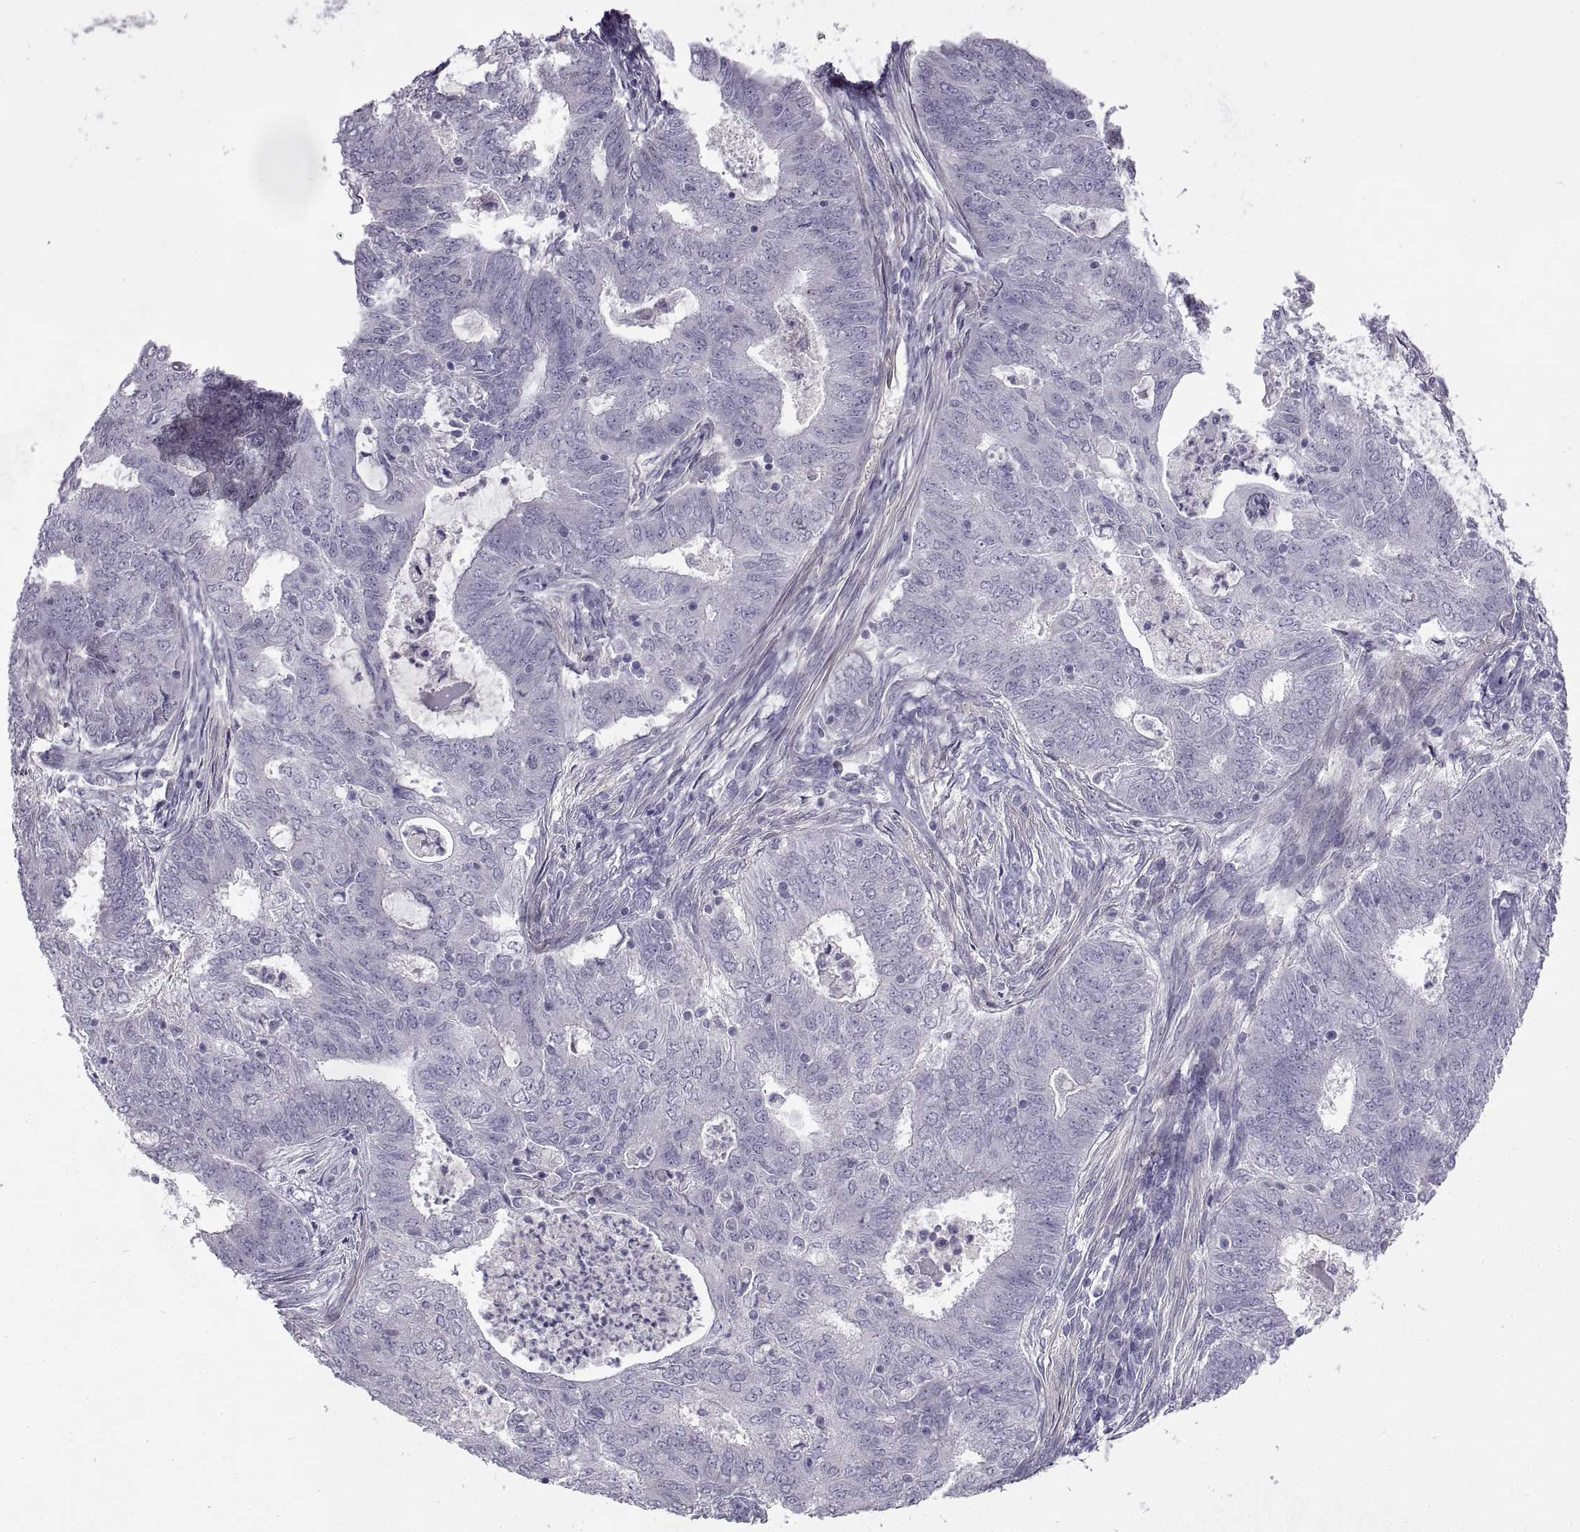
{"staining": {"intensity": "negative", "quantity": "none", "location": "none"}, "tissue": "endometrial cancer", "cell_type": "Tumor cells", "image_type": "cancer", "snomed": [{"axis": "morphology", "description": "Adenocarcinoma, NOS"}, {"axis": "topography", "description": "Endometrium"}], "caption": "Endometrial cancer (adenocarcinoma) stained for a protein using IHC demonstrates no staining tumor cells.", "gene": "BSPH1", "patient": {"sex": "female", "age": 62}}